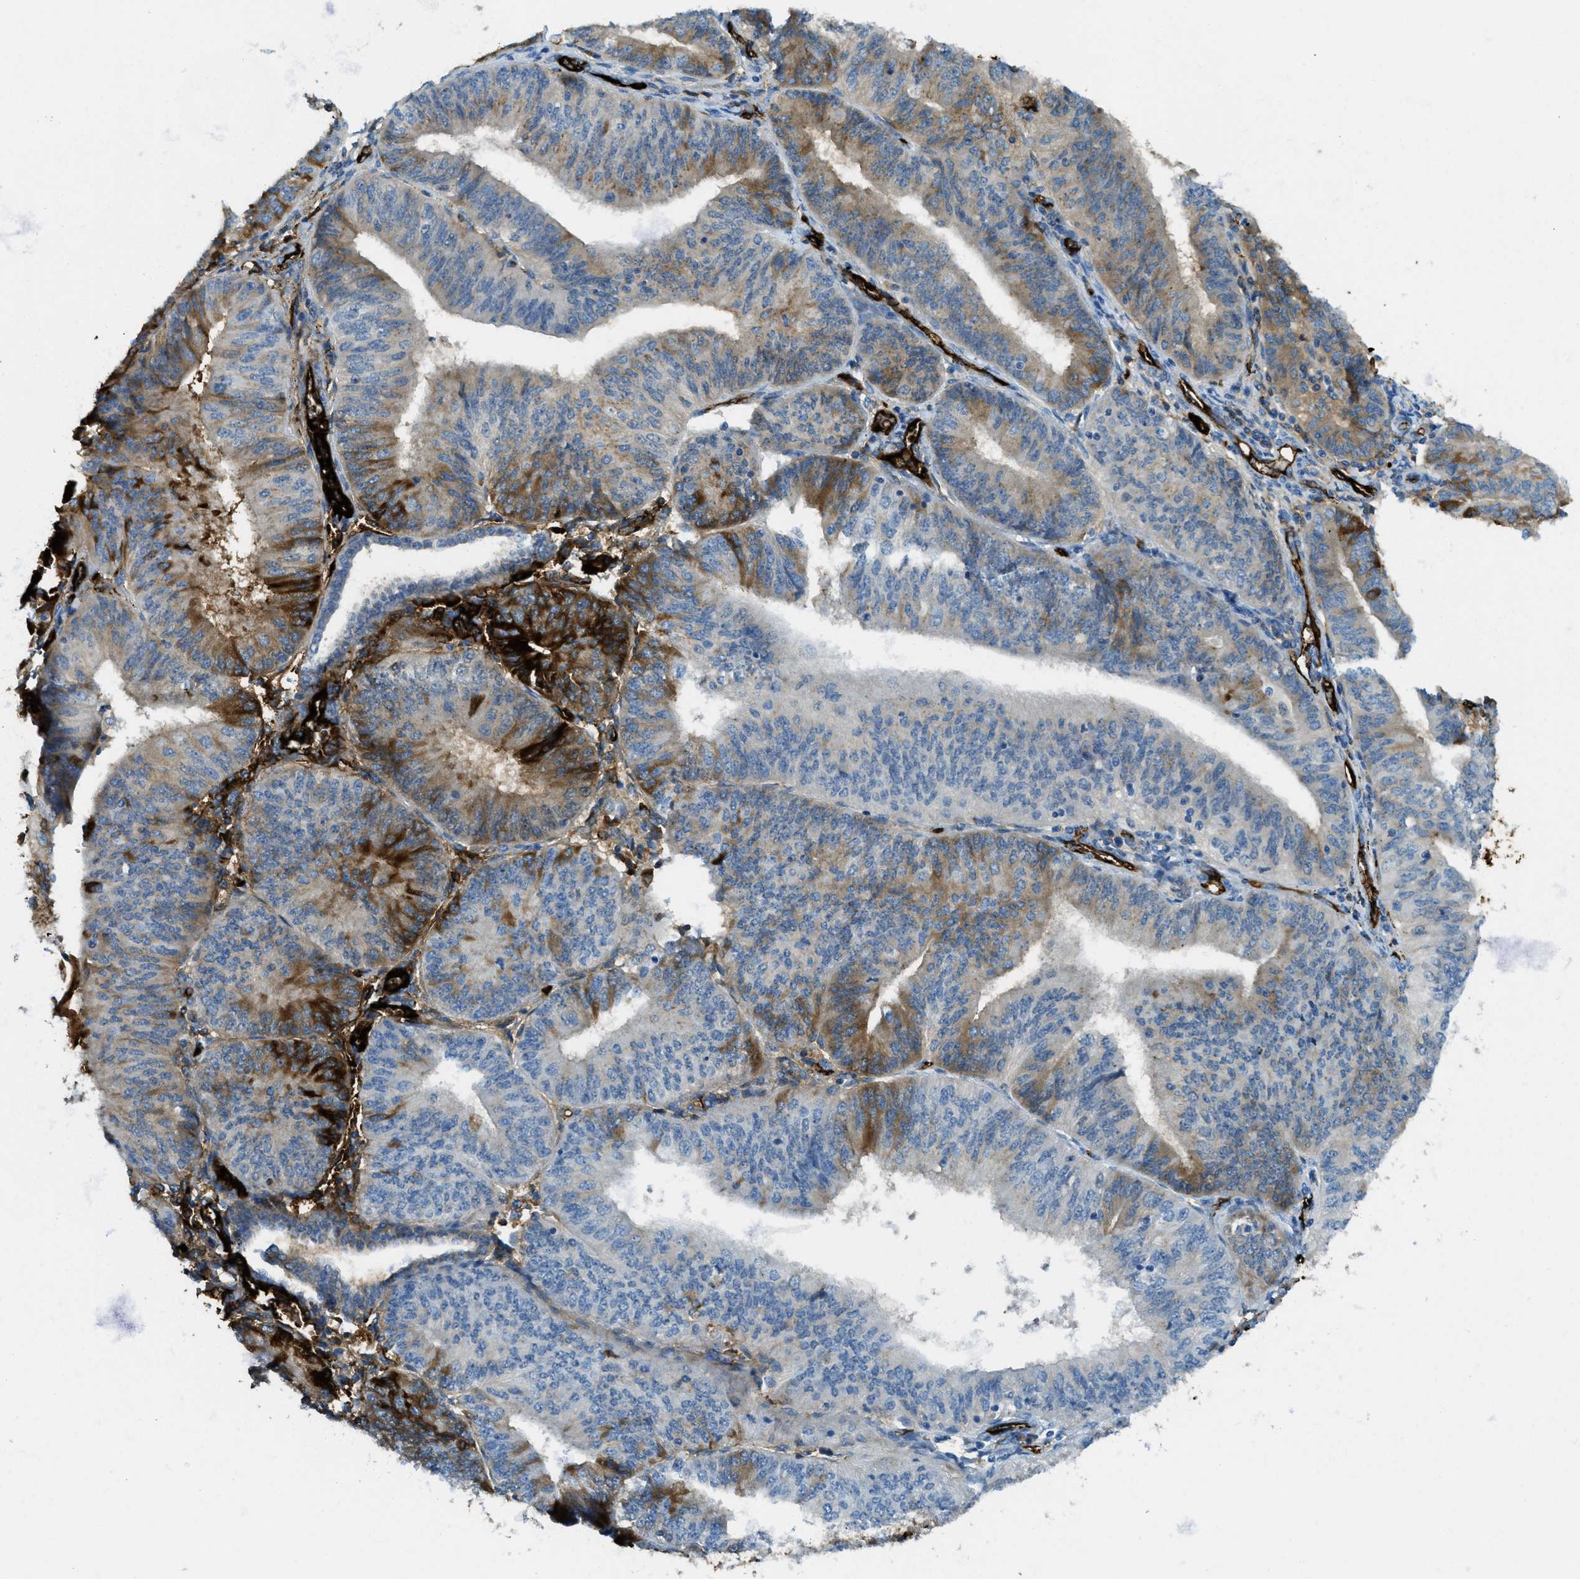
{"staining": {"intensity": "strong", "quantity": "<25%", "location": "cytoplasmic/membranous"}, "tissue": "endometrial cancer", "cell_type": "Tumor cells", "image_type": "cancer", "snomed": [{"axis": "morphology", "description": "Adenocarcinoma, NOS"}, {"axis": "topography", "description": "Endometrium"}], "caption": "Strong cytoplasmic/membranous positivity is present in approximately <25% of tumor cells in endometrial adenocarcinoma.", "gene": "TRIM59", "patient": {"sex": "female", "age": 58}}